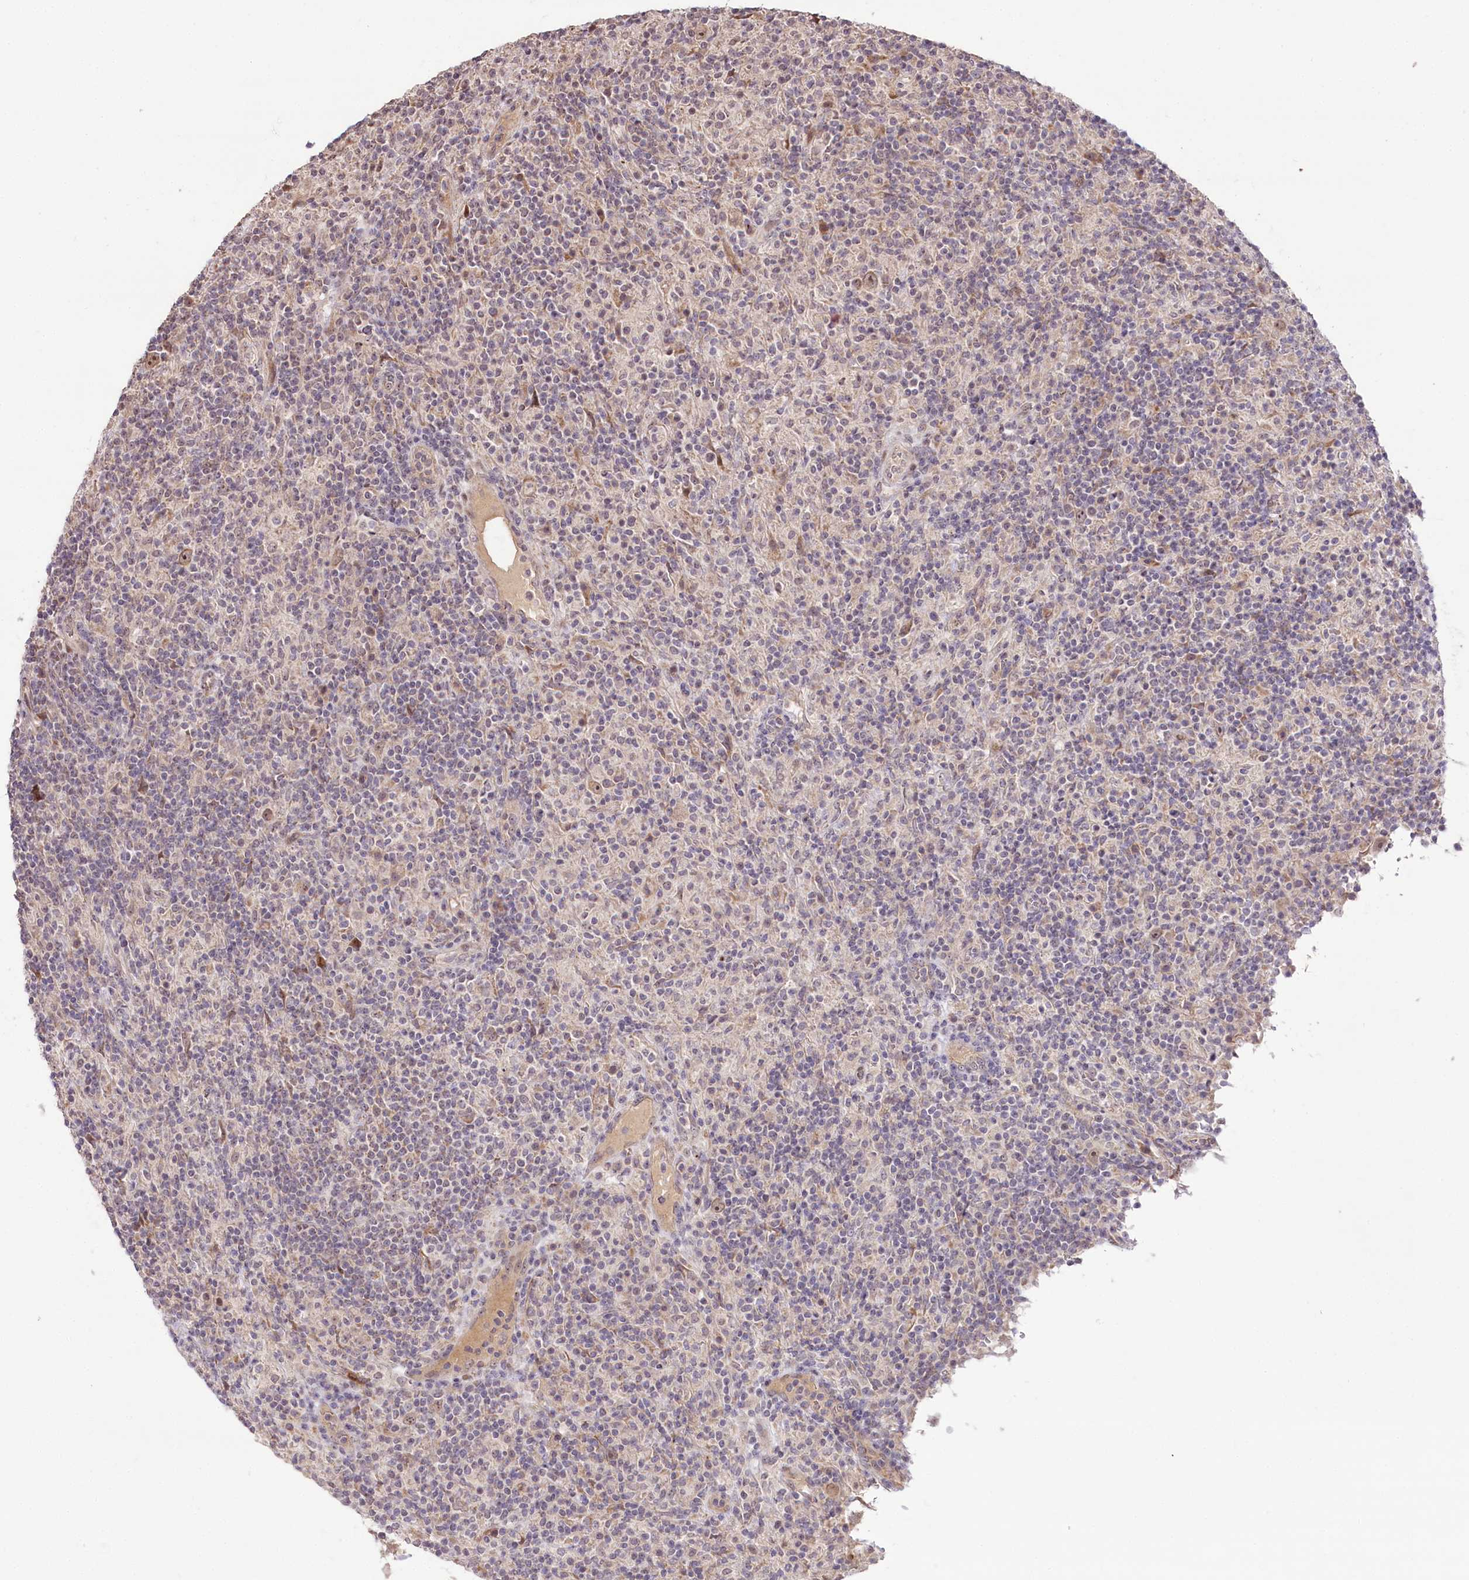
{"staining": {"intensity": "moderate", "quantity": ">75%", "location": "cytoplasmic/membranous,nuclear"}, "tissue": "lymphoma", "cell_type": "Tumor cells", "image_type": "cancer", "snomed": [{"axis": "morphology", "description": "Hodgkin's disease, NOS"}, {"axis": "topography", "description": "Lymph node"}], "caption": "Protein analysis of Hodgkin's disease tissue exhibits moderate cytoplasmic/membranous and nuclear expression in approximately >75% of tumor cells.", "gene": "DMP1", "patient": {"sex": "male", "age": 70}}